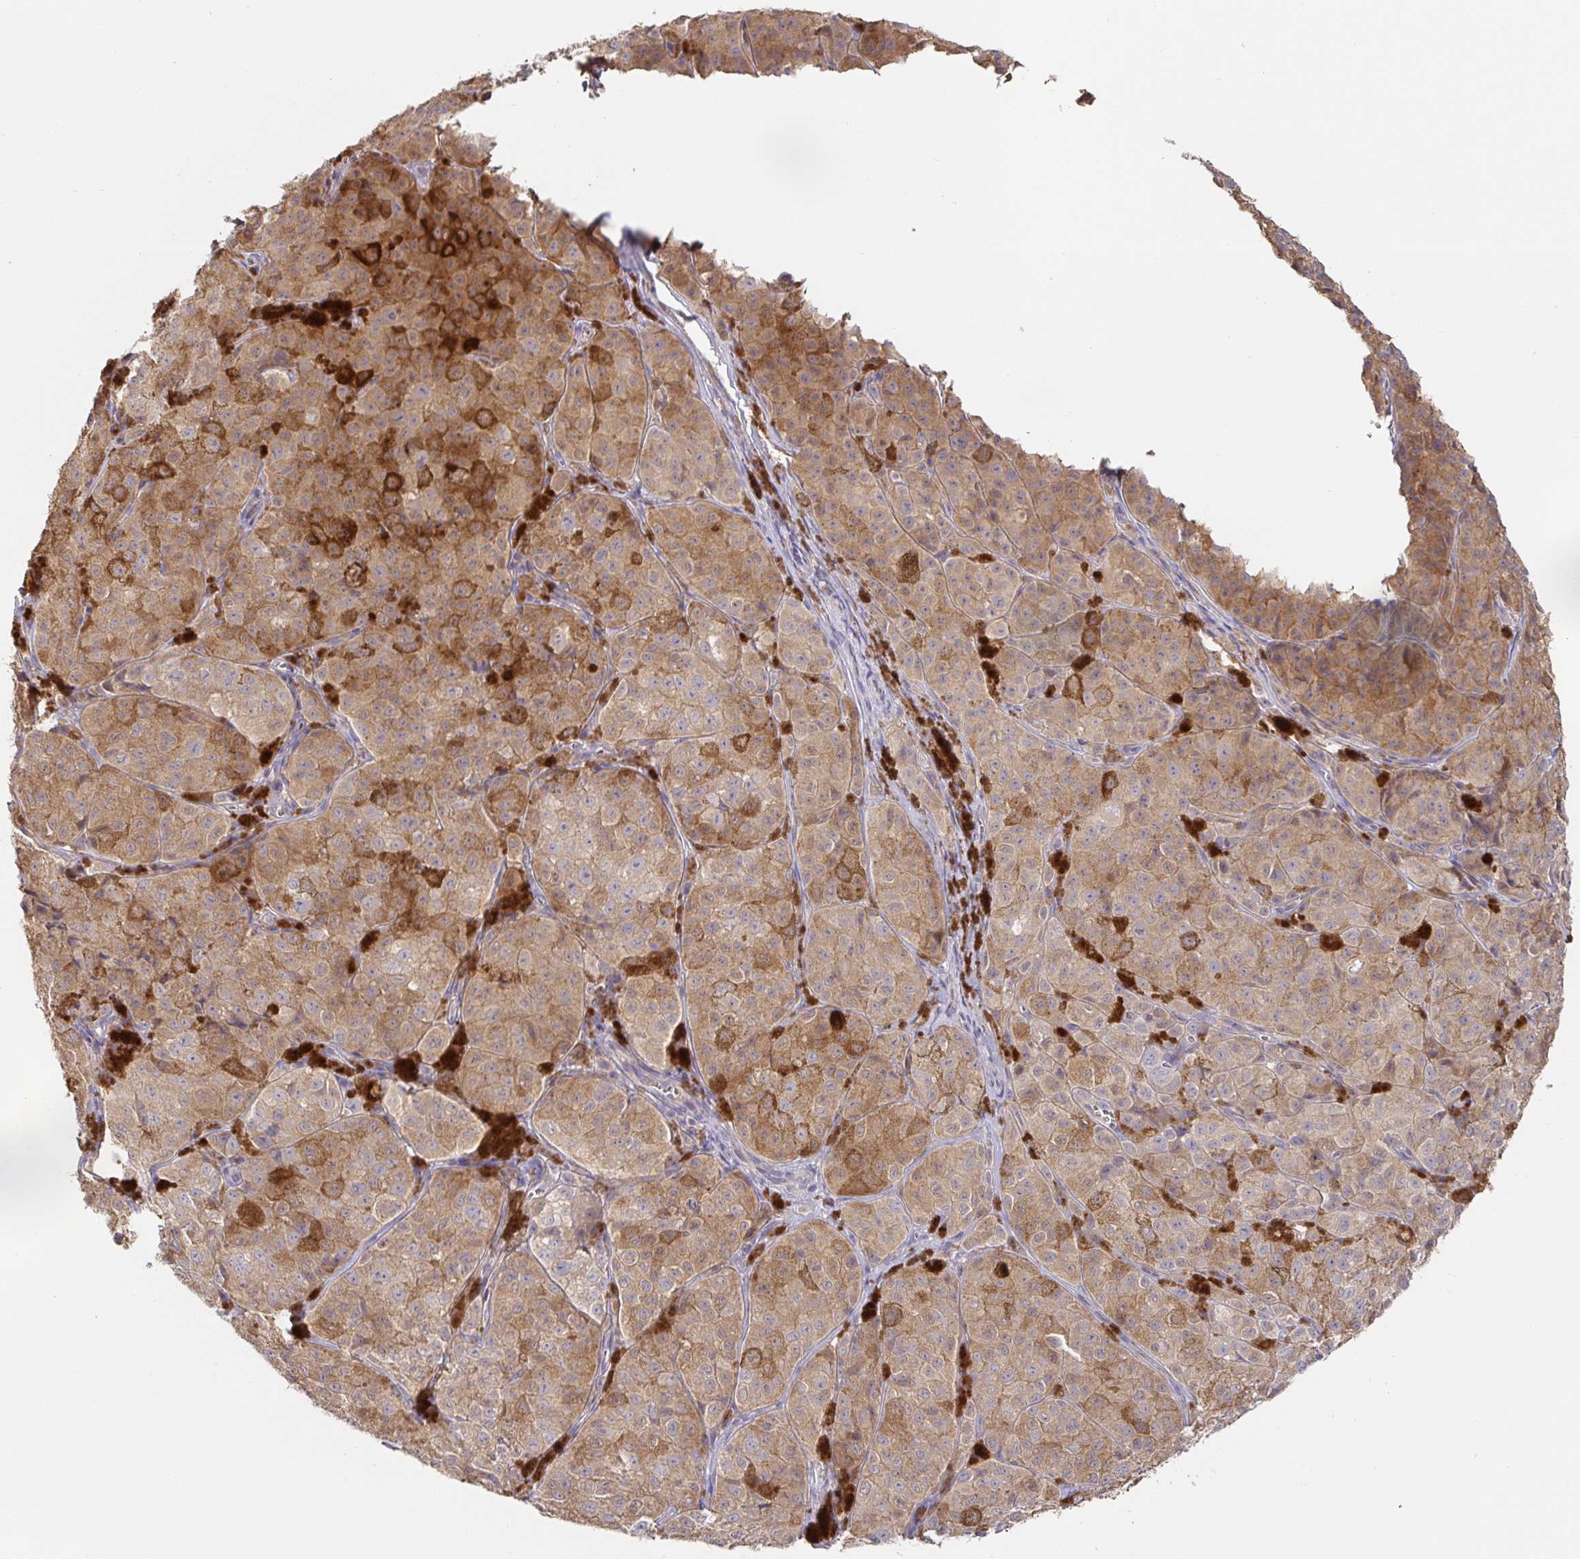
{"staining": {"intensity": "moderate", "quantity": ">75%", "location": "cytoplasmic/membranous"}, "tissue": "melanoma", "cell_type": "Tumor cells", "image_type": "cancer", "snomed": [{"axis": "morphology", "description": "Malignant melanoma, NOS"}, {"axis": "topography", "description": "Skin"}], "caption": "An immunohistochemistry (IHC) histopathology image of tumor tissue is shown. Protein staining in brown highlights moderate cytoplasmic/membranous positivity in malignant melanoma within tumor cells.", "gene": "HAGH", "patient": {"sex": "male", "age": 61}}